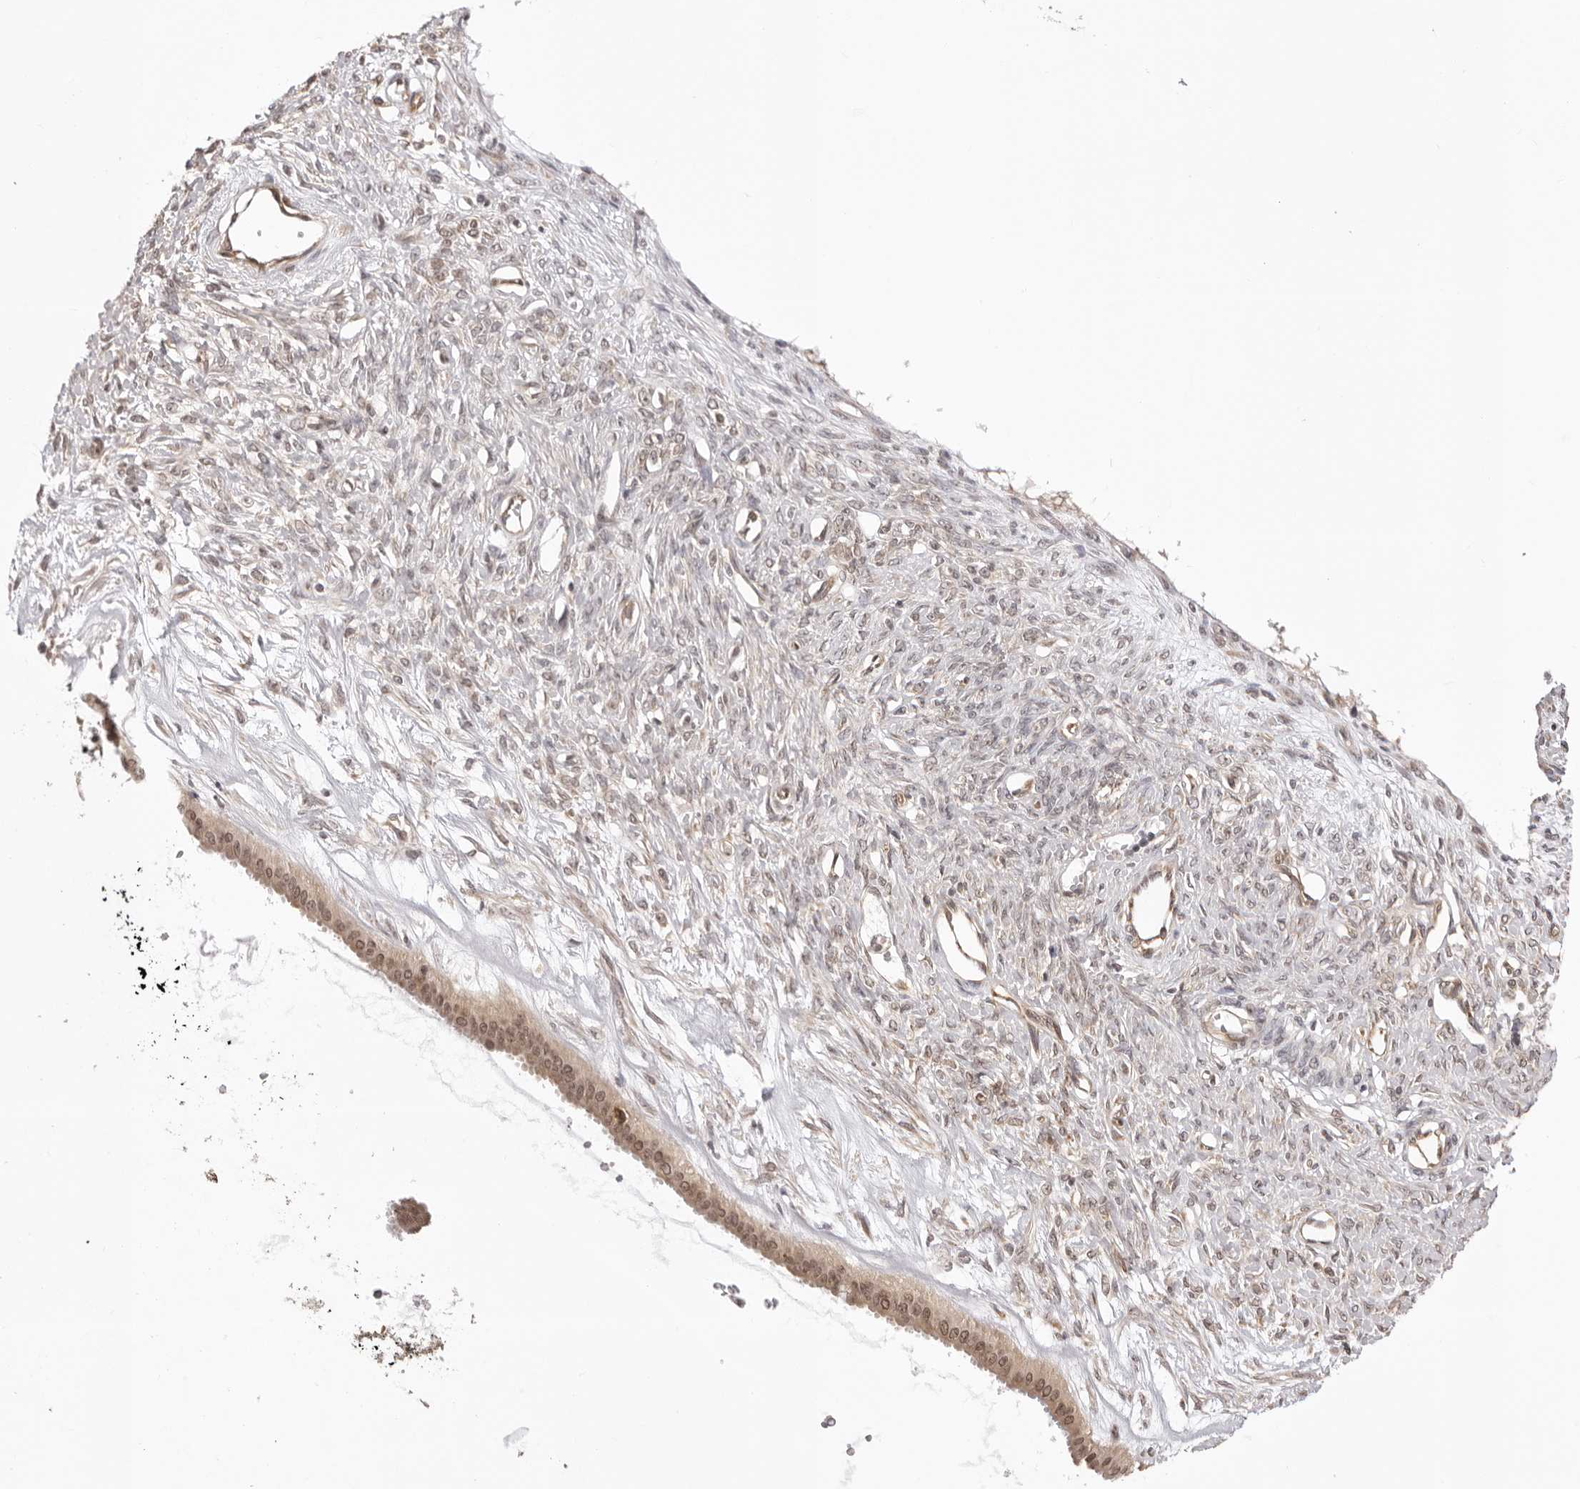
{"staining": {"intensity": "weak", "quantity": ">75%", "location": "cytoplasmic/membranous,nuclear"}, "tissue": "ovarian cancer", "cell_type": "Tumor cells", "image_type": "cancer", "snomed": [{"axis": "morphology", "description": "Cystadenocarcinoma, mucinous, NOS"}, {"axis": "topography", "description": "Ovary"}], "caption": "Immunohistochemistry (DAB (3,3'-diaminobenzidine)) staining of ovarian mucinous cystadenocarcinoma reveals weak cytoplasmic/membranous and nuclear protein staining in about >75% of tumor cells. The staining was performed using DAB (3,3'-diaminobenzidine) to visualize the protein expression in brown, while the nuclei were stained in blue with hematoxylin (Magnification: 20x).", "gene": "ZC3H11A", "patient": {"sex": "female", "age": 73}}